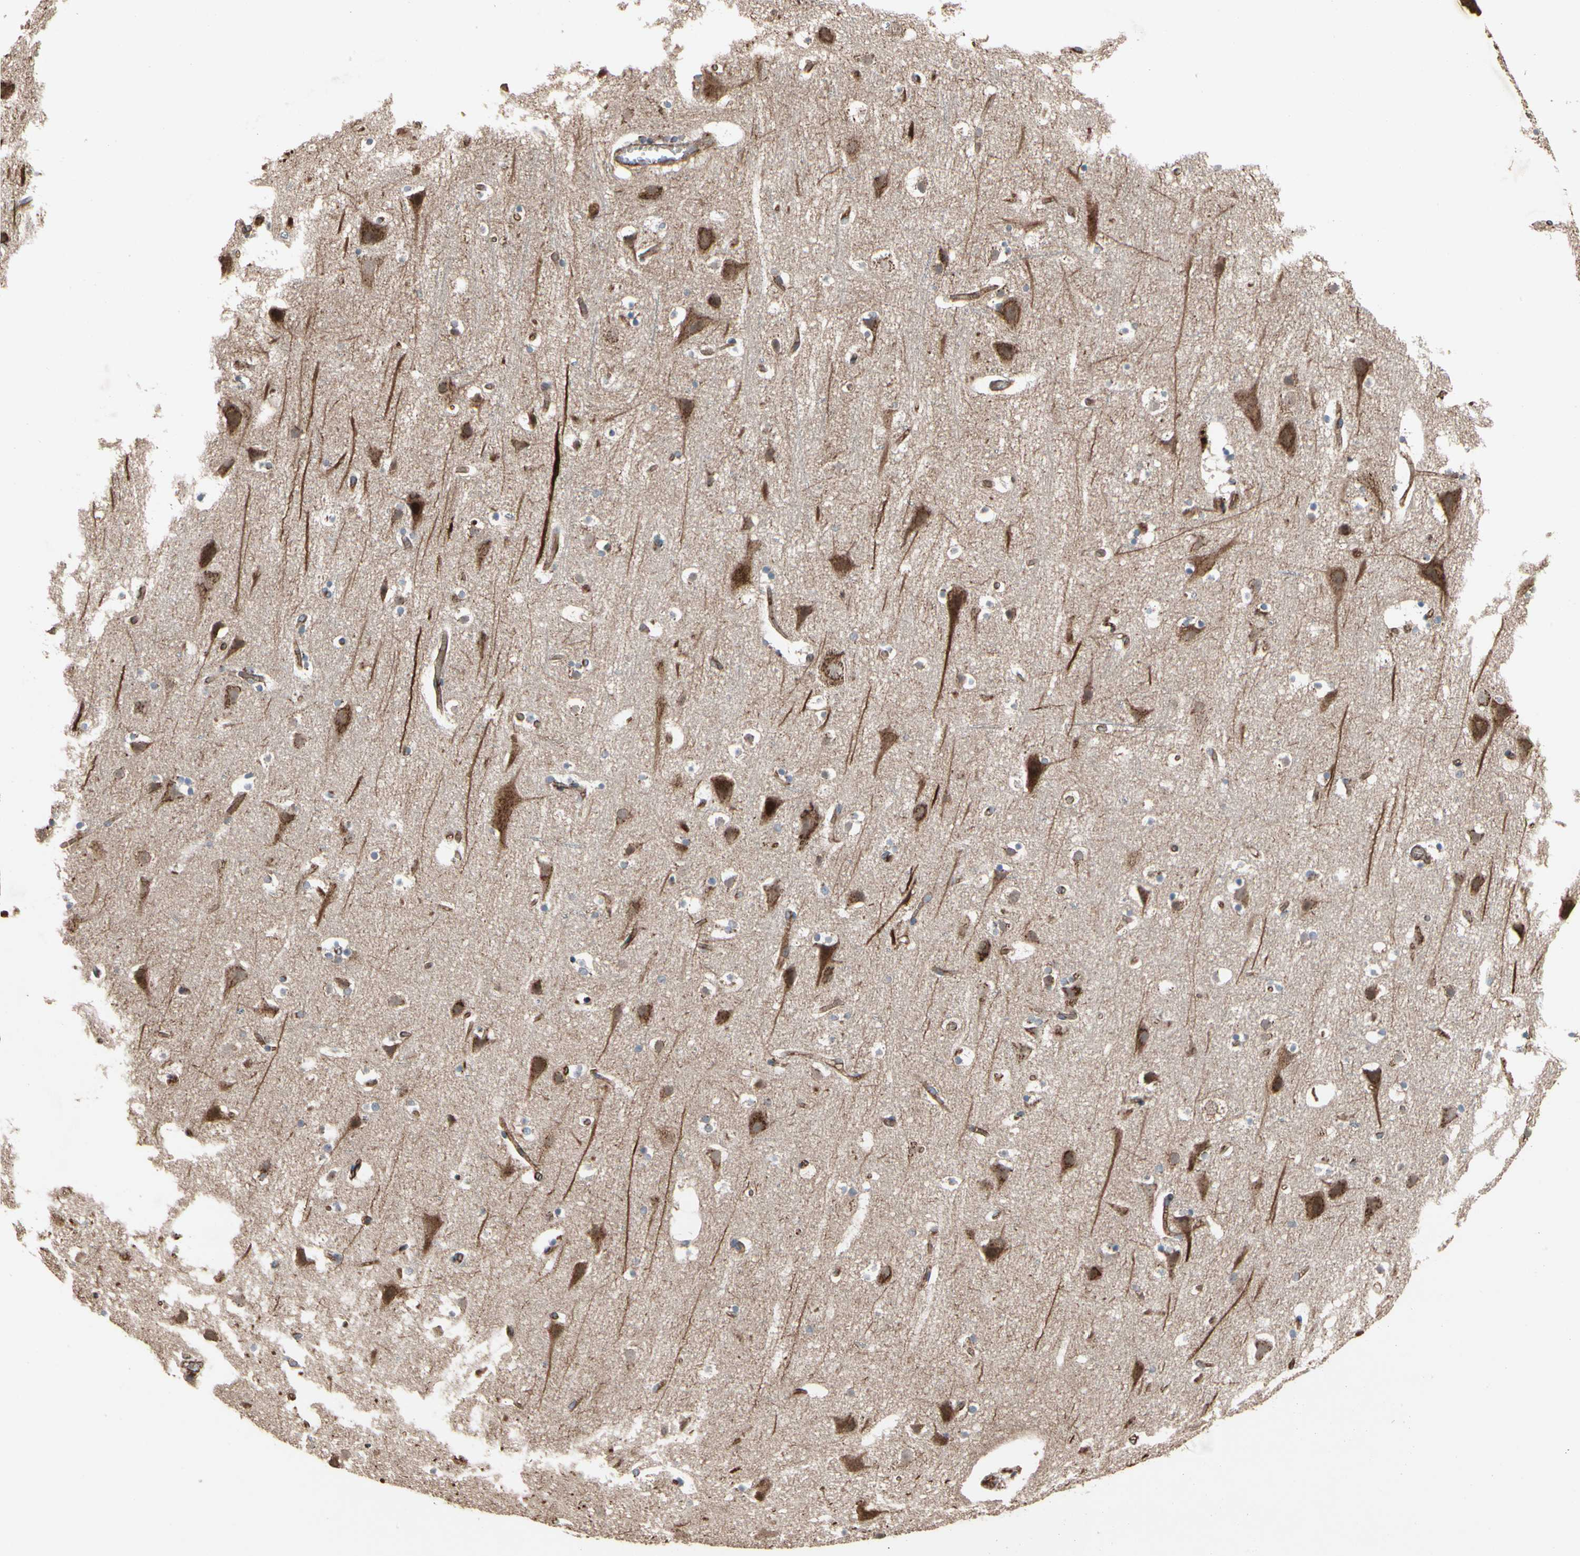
{"staining": {"intensity": "moderate", "quantity": ">75%", "location": "cytoplasmic/membranous"}, "tissue": "cerebral cortex", "cell_type": "Endothelial cells", "image_type": "normal", "snomed": [{"axis": "morphology", "description": "Normal tissue, NOS"}, {"axis": "topography", "description": "Cerebral cortex"}], "caption": "Immunohistochemistry (IHC) histopathology image of normal cerebral cortex stained for a protein (brown), which reveals medium levels of moderate cytoplasmic/membranous positivity in about >75% of endothelial cells.", "gene": "GCK", "patient": {"sex": "male", "age": 45}}